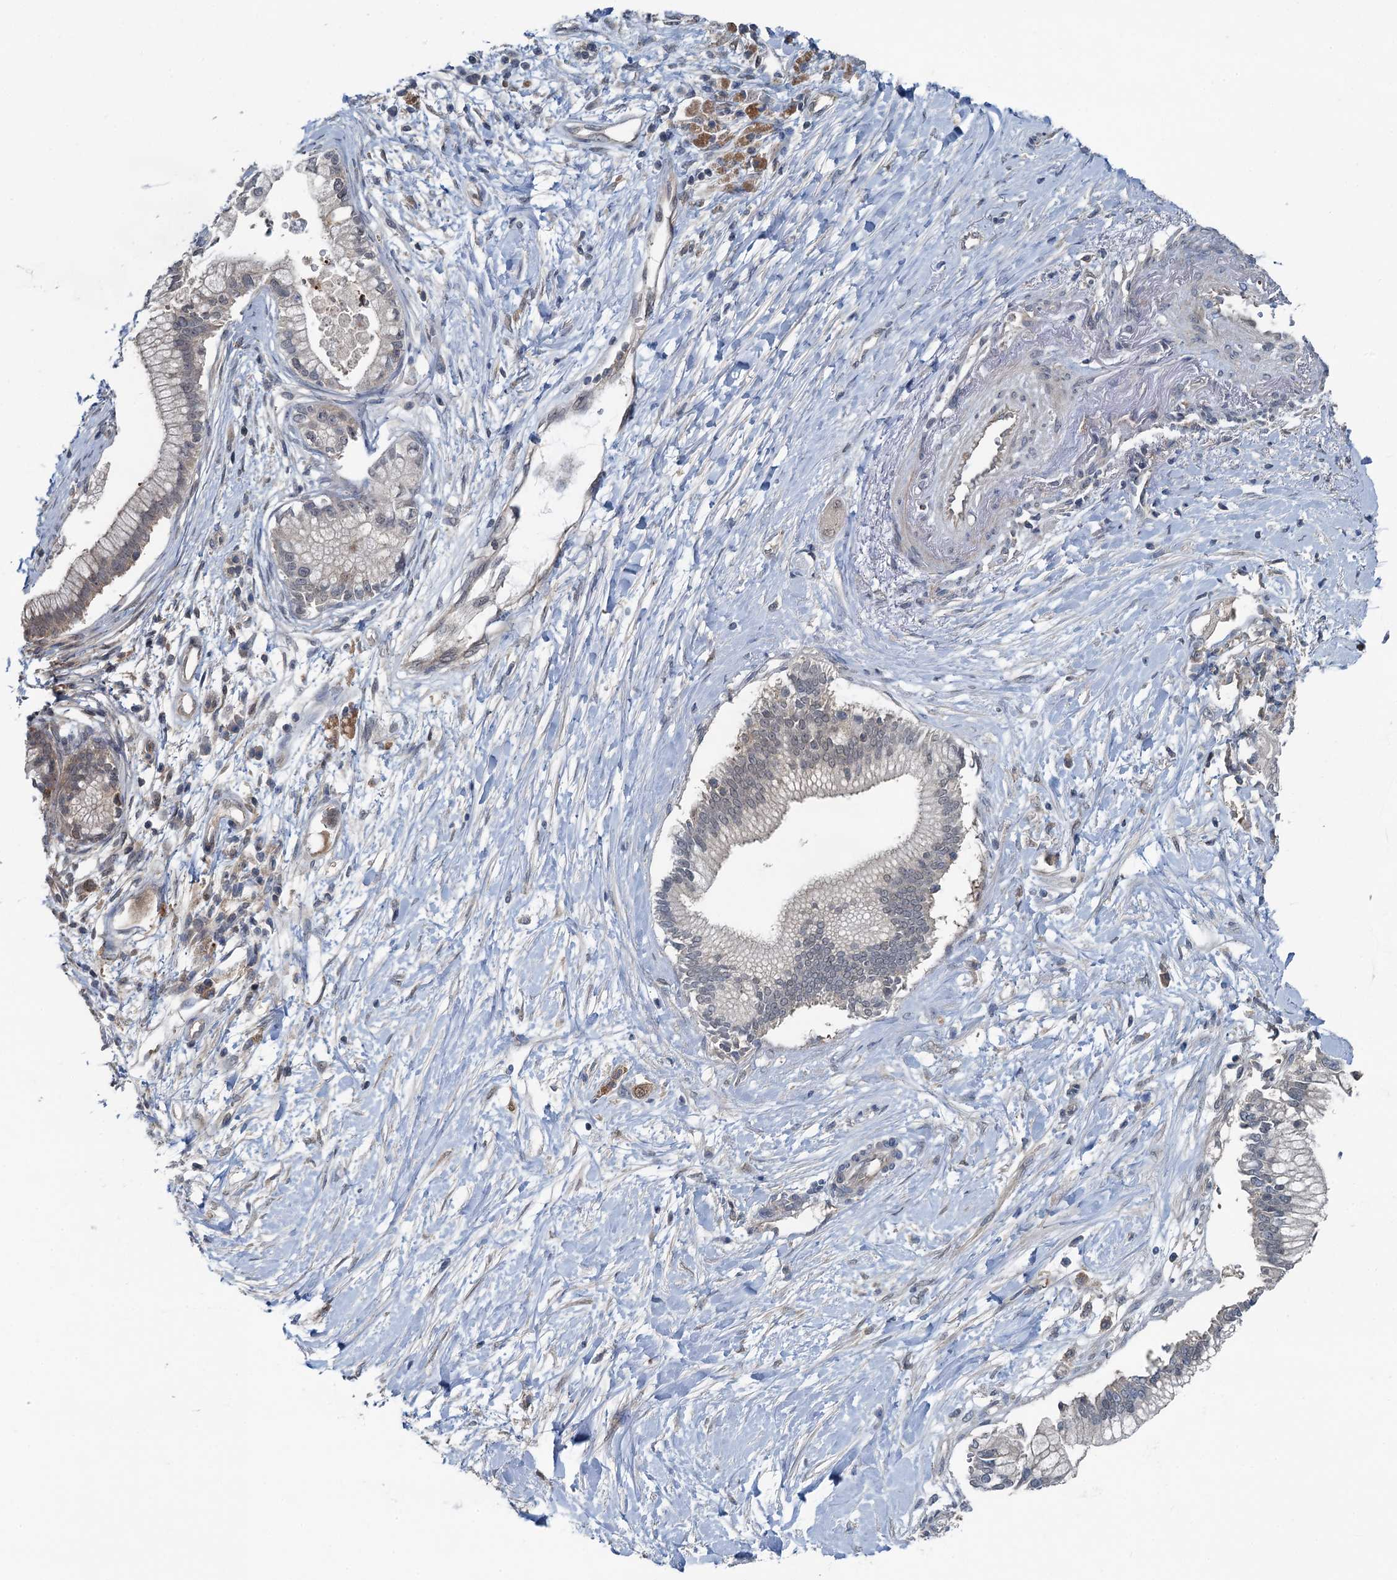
{"staining": {"intensity": "weak", "quantity": "25%-75%", "location": "cytoplasmic/membranous,nuclear"}, "tissue": "pancreatic cancer", "cell_type": "Tumor cells", "image_type": "cancer", "snomed": [{"axis": "morphology", "description": "Adenocarcinoma, NOS"}, {"axis": "topography", "description": "Pancreas"}], "caption": "An immunohistochemistry photomicrograph of neoplastic tissue is shown. Protein staining in brown highlights weak cytoplasmic/membranous and nuclear positivity in pancreatic adenocarcinoma within tumor cells. The protein of interest is stained brown, and the nuclei are stained in blue (DAB (3,3'-diaminobenzidine) IHC with brightfield microscopy, high magnification).", "gene": "GCLM", "patient": {"sex": "male", "age": 68}}